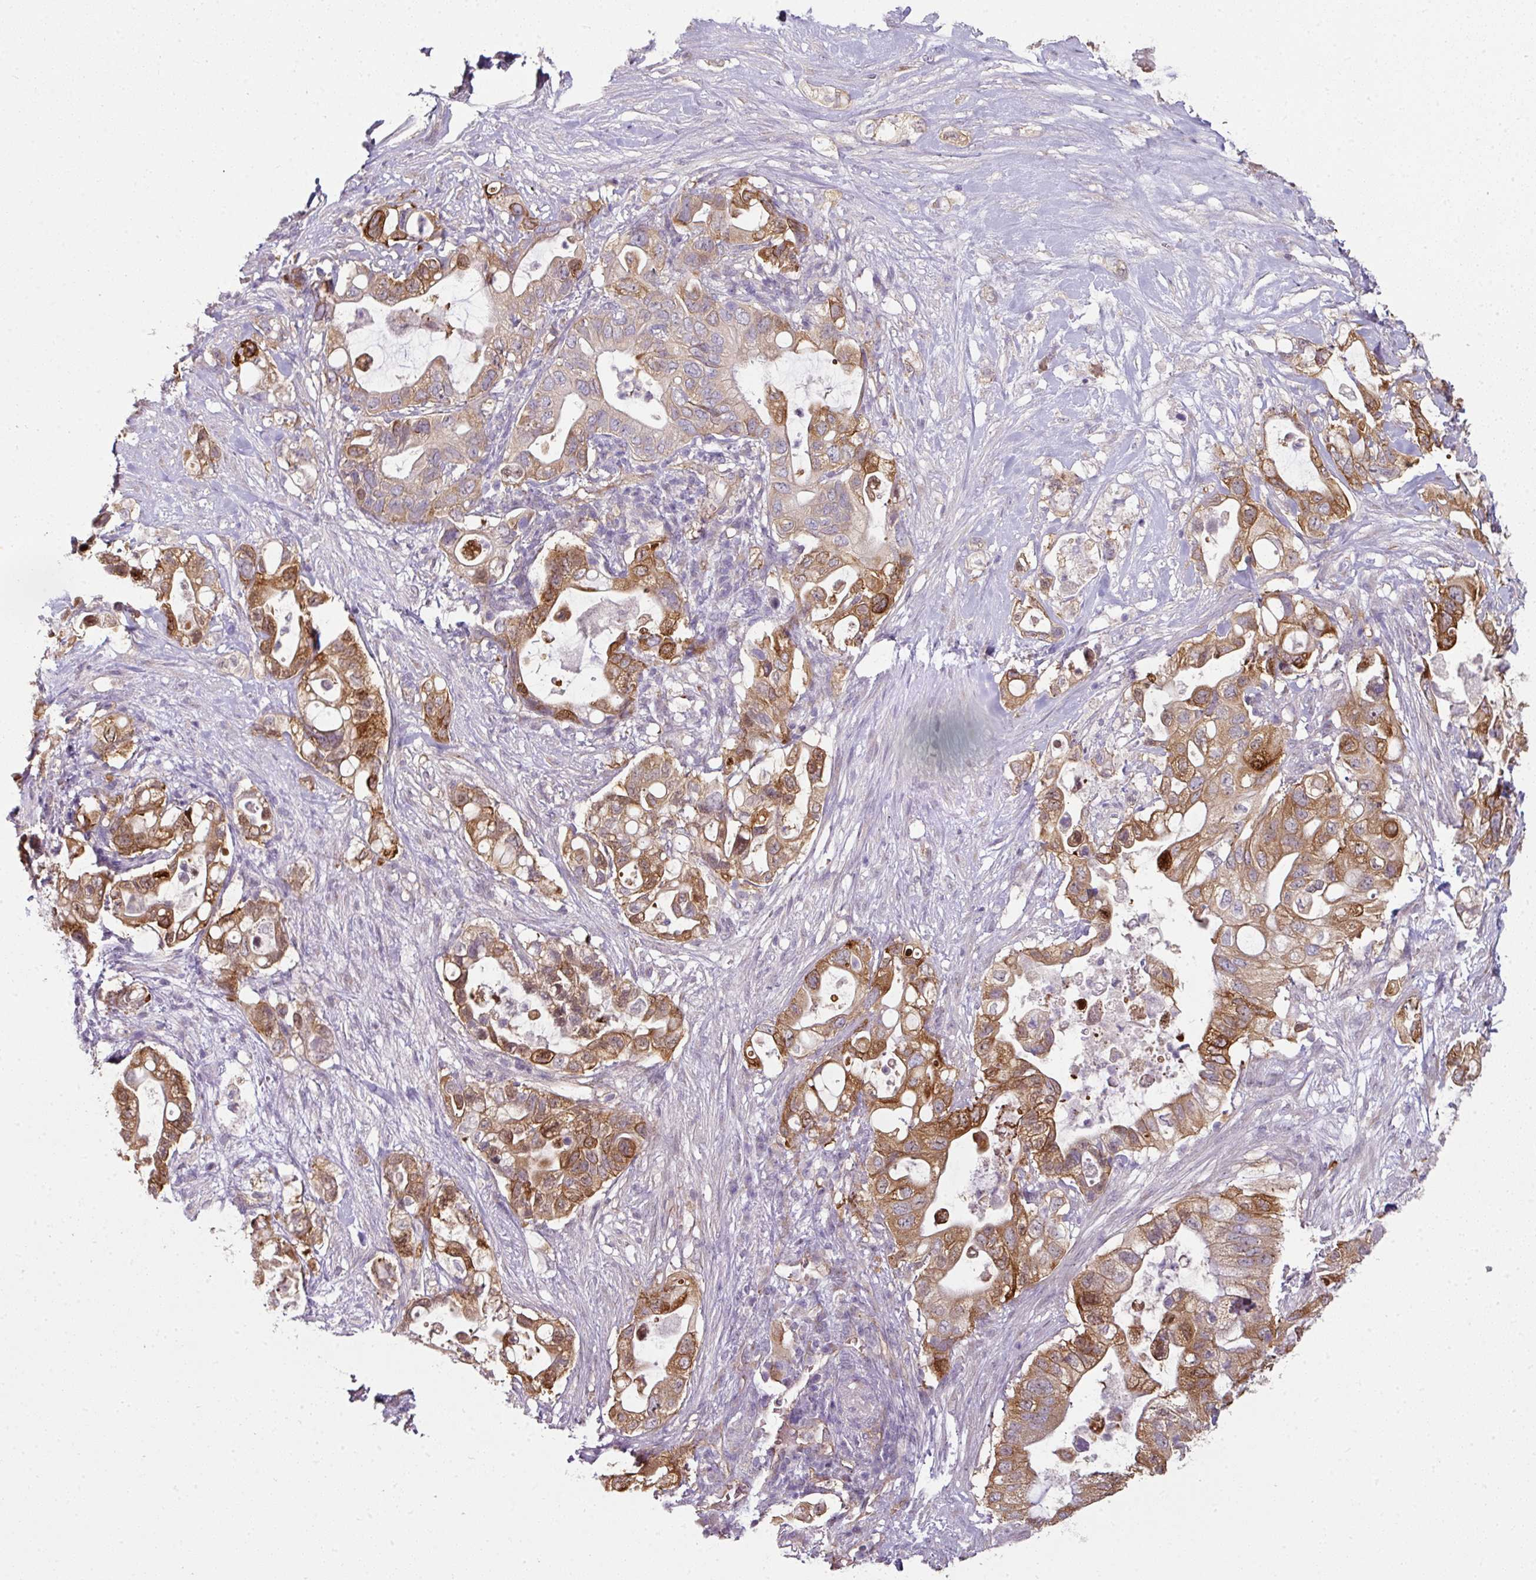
{"staining": {"intensity": "moderate", "quantity": ">75%", "location": "cytoplasmic/membranous"}, "tissue": "pancreatic cancer", "cell_type": "Tumor cells", "image_type": "cancer", "snomed": [{"axis": "morphology", "description": "Adenocarcinoma, NOS"}, {"axis": "topography", "description": "Pancreas"}], "caption": "Immunohistochemical staining of human adenocarcinoma (pancreatic) exhibits medium levels of moderate cytoplasmic/membranous protein positivity in approximately >75% of tumor cells.", "gene": "C19orf33", "patient": {"sex": "female", "age": 72}}